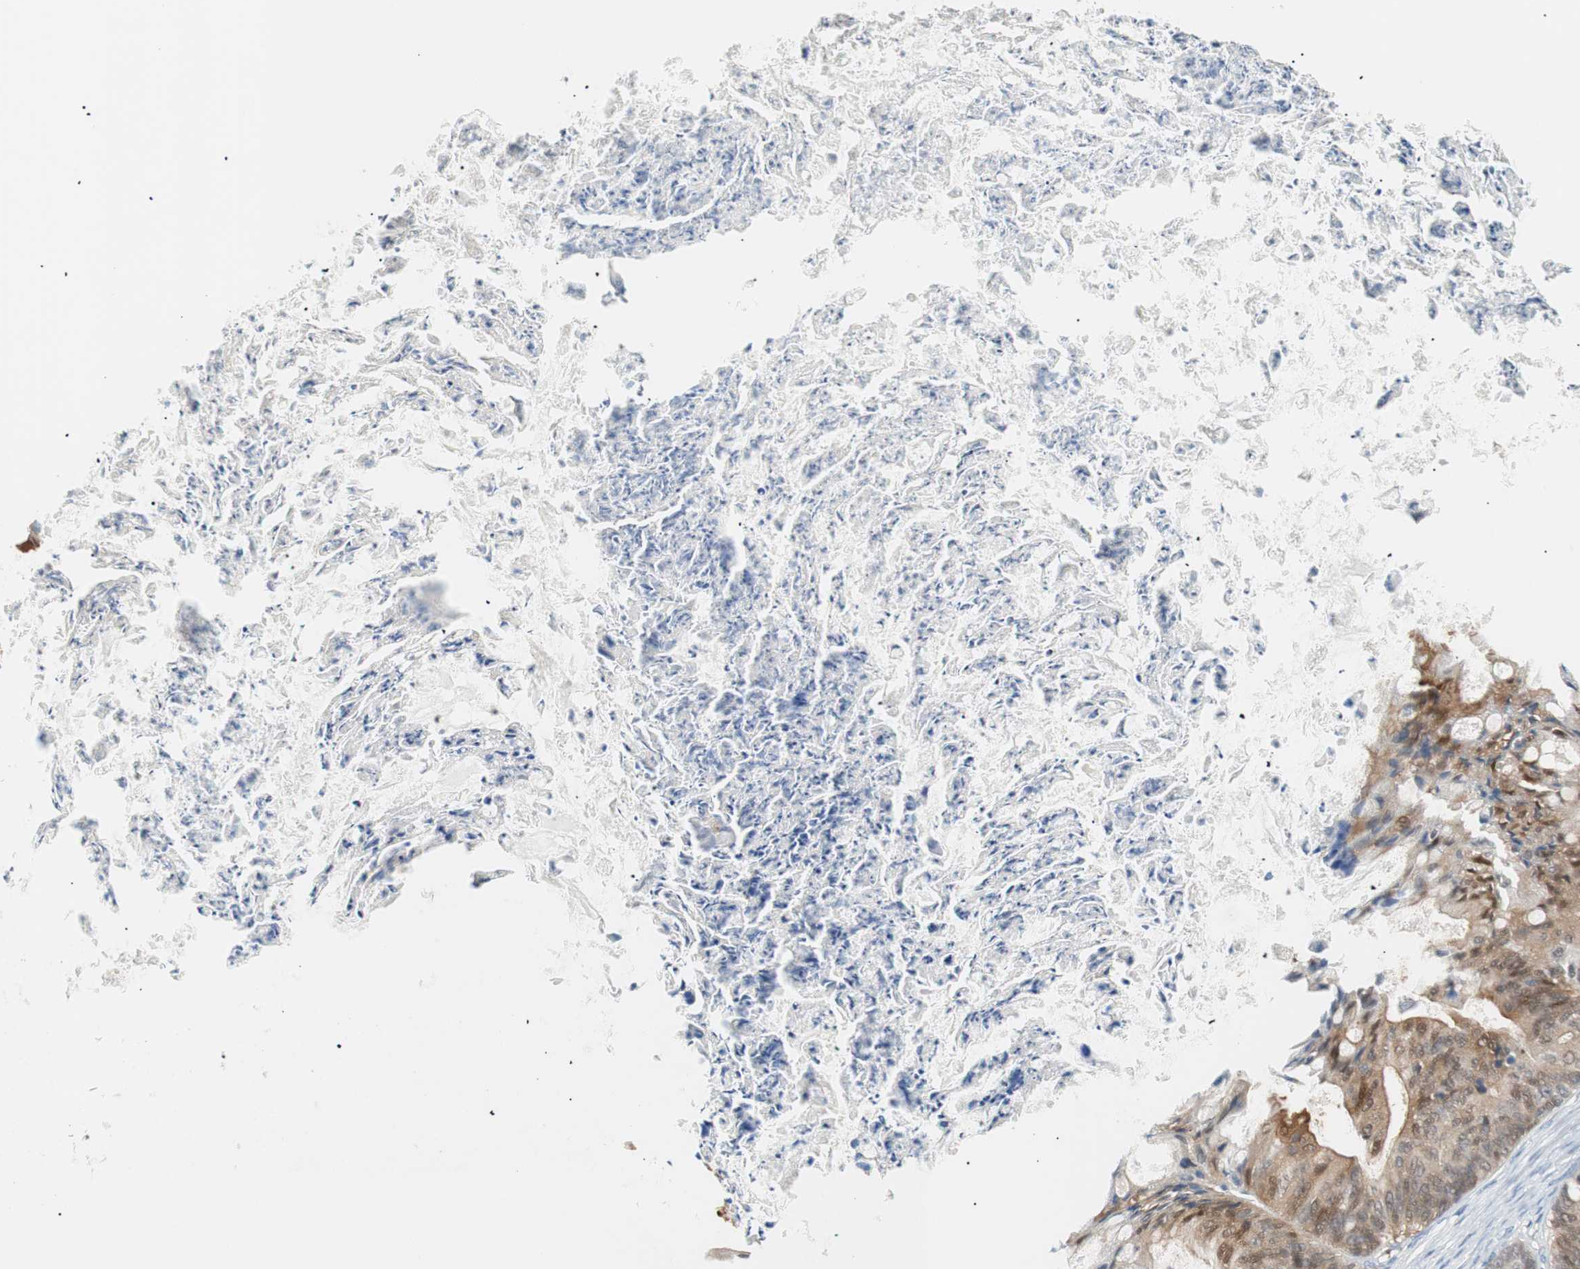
{"staining": {"intensity": "moderate", "quantity": ">75%", "location": "cytoplasmic/membranous"}, "tissue": "ovarian cancer", "cell_type": "Tumor cells", "image_type": "cancer", "snomed": [{"axis": "morphology", "description": "Cystadenocarcinoma, mucinous, NOS"}, {"axis": "topography", "description": "Ovary"}], "caption": "Immunohistochemical staining of ovarian mucinous cystadenocarcinoma demonstrates medium levels of moderate cytoplasmic/membranous positivity in about >75% of tumor cells.", "gene": "IL18", "patient": {"sex": "female", "age": 36}}